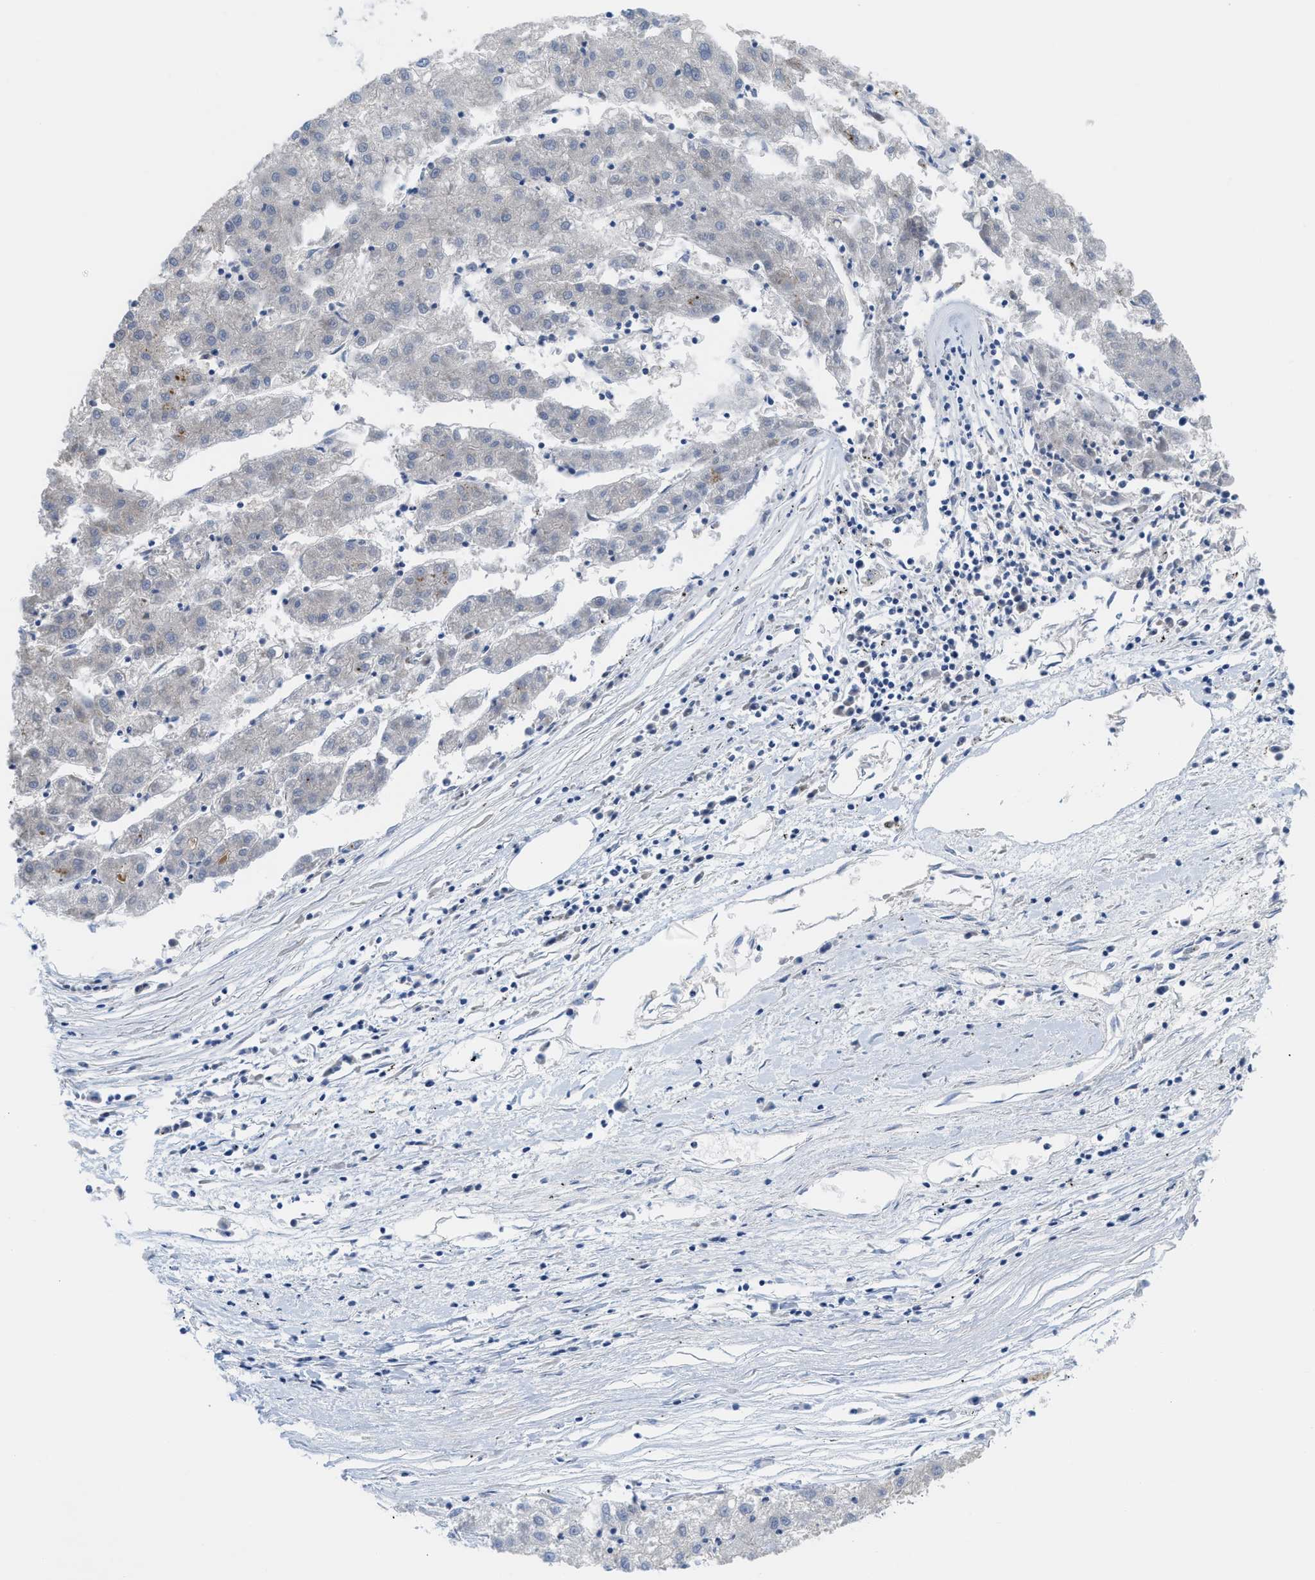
{"staining": {"intensity": "negative", "quantity": "none", "location": "none"}, "tissue": "liver cancer", "cell_type": "Tumor cells", "image_type": "cancer", "snomed": [{"axis": "morphology", "description": "Carcinoma, Hepatocellular, NOS"}, {"axis": "topography", "description": "Liver"}], "caption": "Immunohistochemical staining of human liver cancer shows no significant staining in tumor cells.", "gene": "LDAF1", "patient": {"sex": "male", "age": 72}}